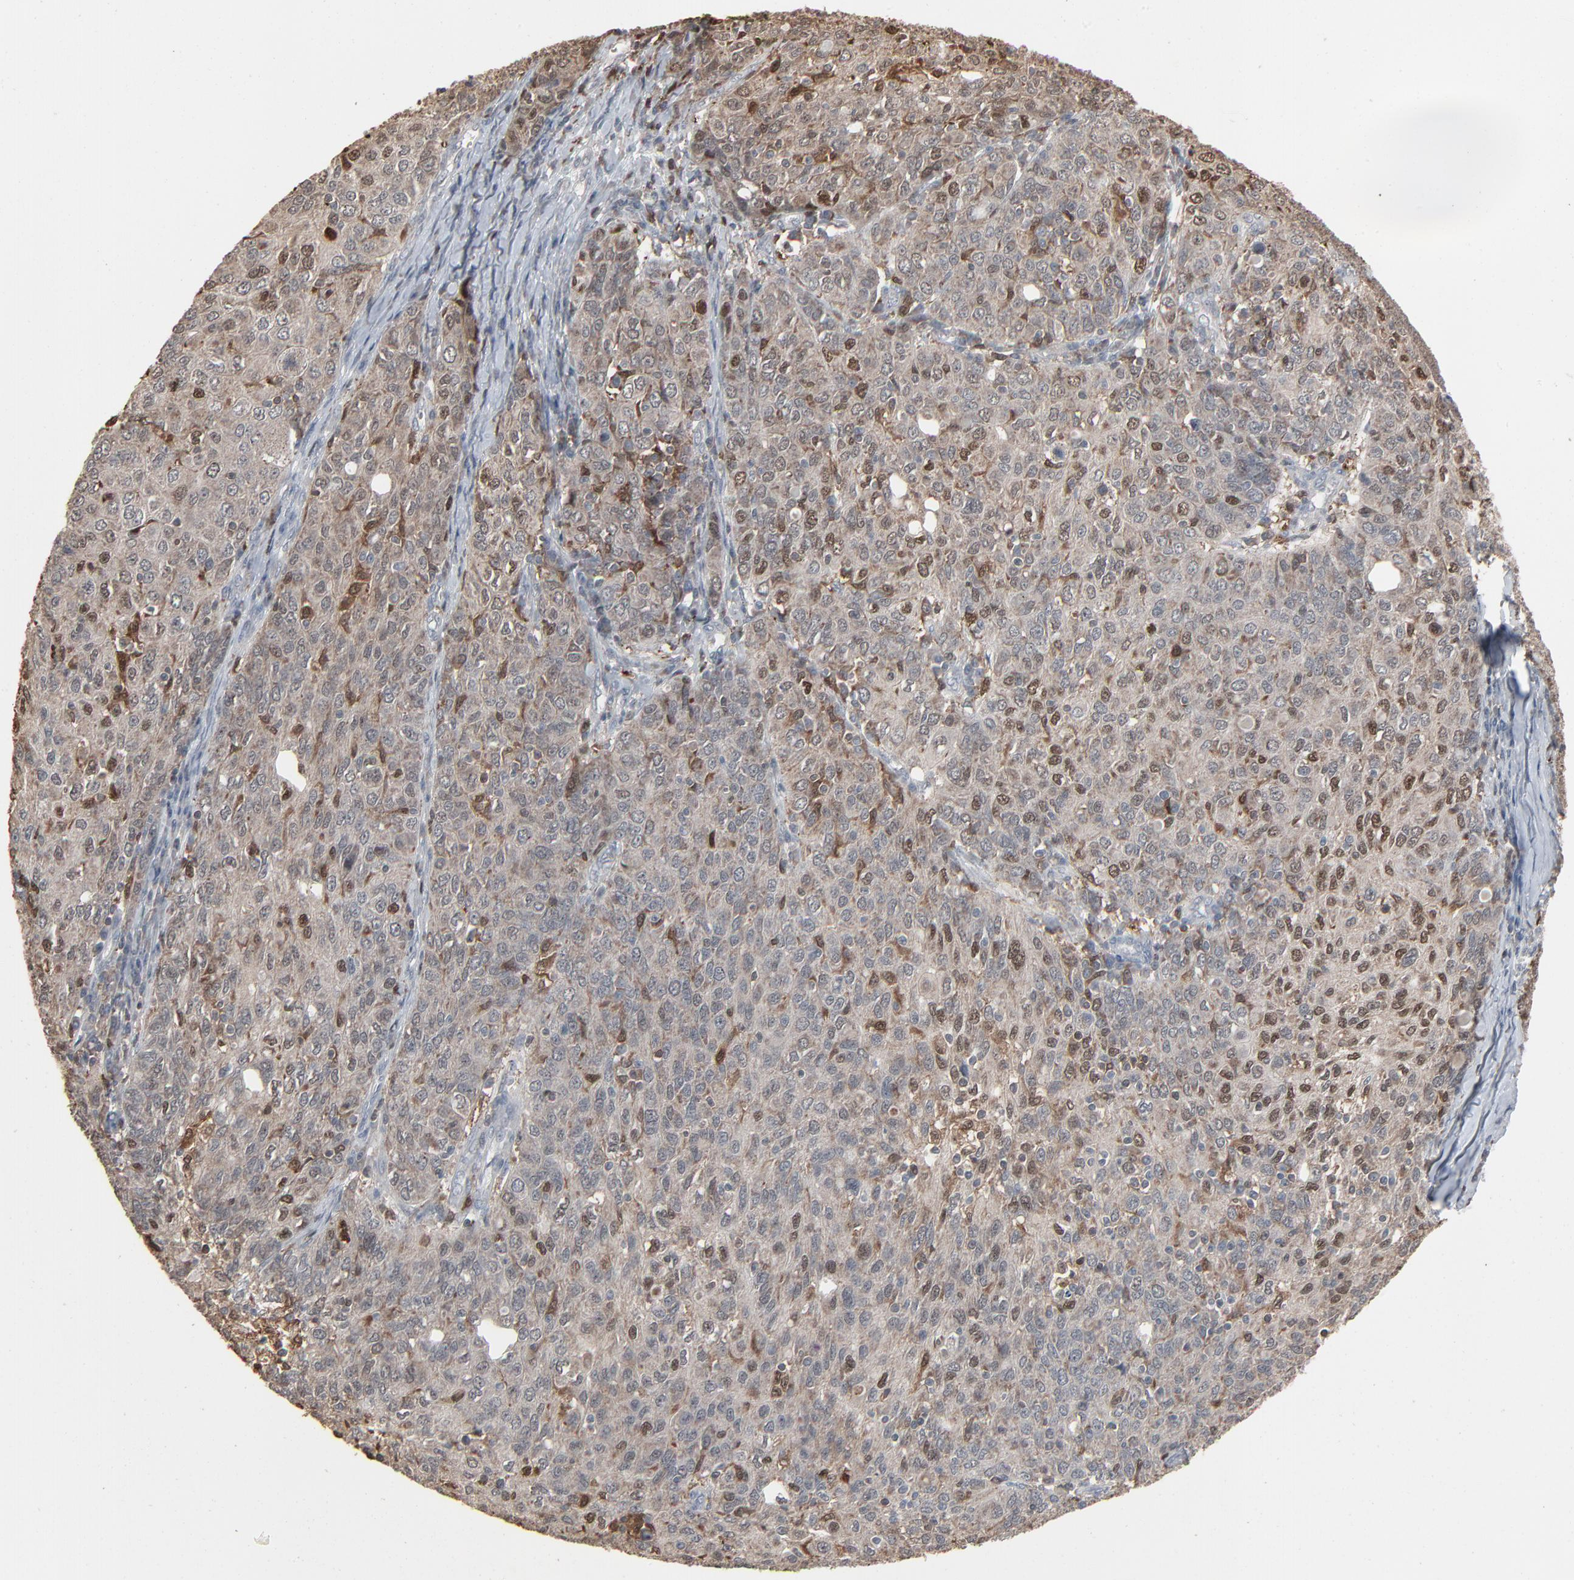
{"staining": {"intensity": "moderate", "quantity": "<25%", "location": "cytoplasmic/membranous,nuclear"}, "tissue": "ovarian cancer", "cell_type": "Tumor cells", "image_type": "cancer", "snomed": [{"axis": "morphology", "description": "Carcinoma, endometroid"}, {"axis": "topography", "description": "Ovary"}], "caption": "High-magnification brightfield microscopy of ovarian endometroid carcinoma stained with DAB (brown) and counterstained with hematoxylin (blue). tumor cells exhibit moderate cytoplasmic/membranous and nuclear positivity is seen in approximately<25% of cells. The staining is performed using DAB brown chromogen to label protein expression. The nuclei are counter-stained blue using hematoxylin.", "gene": "DOCK8", "patient": {"sex": "female", "age": 50}}